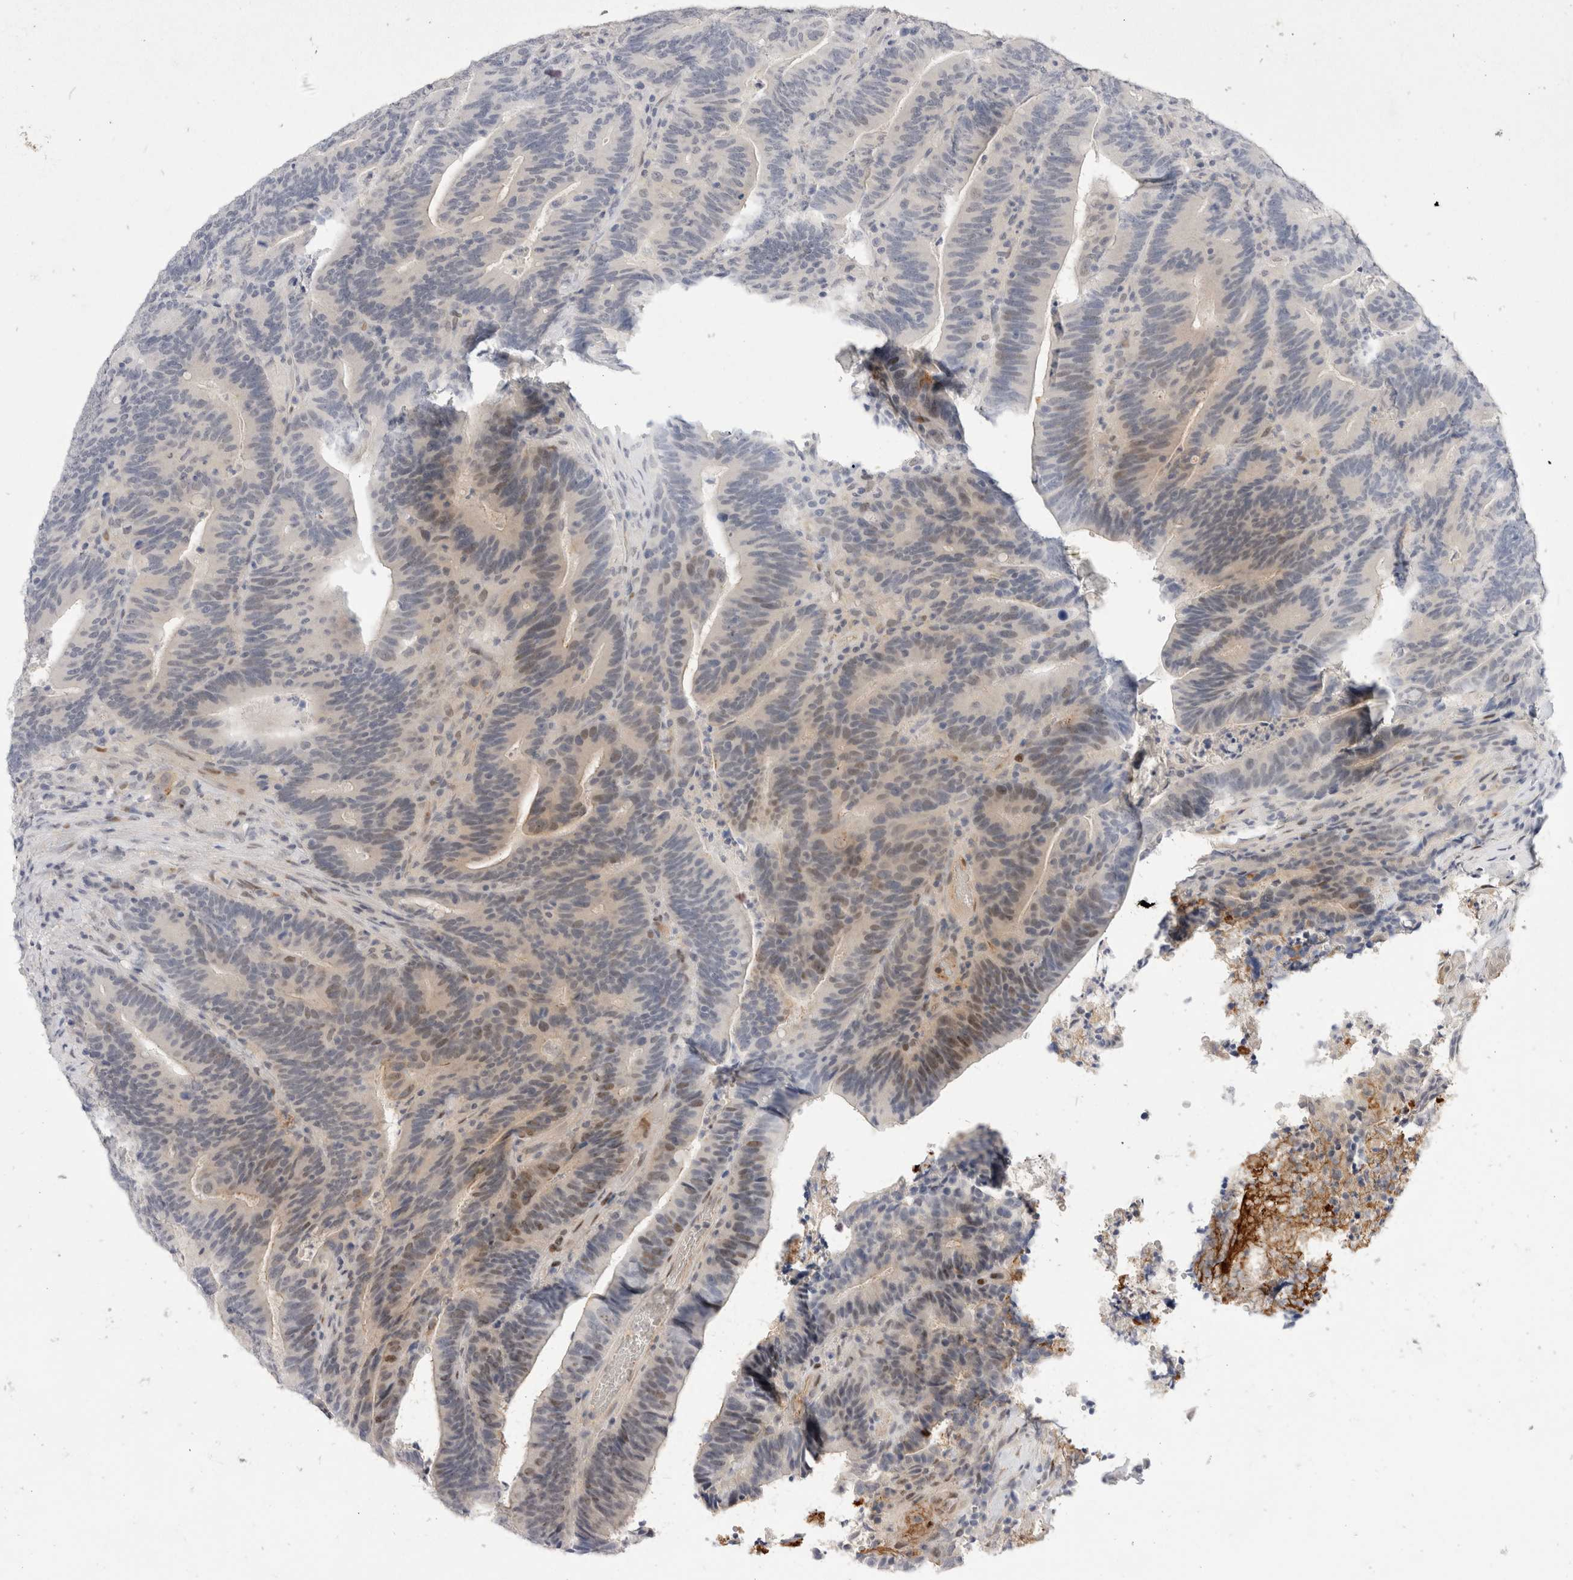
{"staining": {"intensity": "weak", "quantity": "<25%", "location": "nuclear"}, "tissue": "colorectal cancer", "cell_type": "Tumor cells", "image_type": "cancer", "snomed": [{"axis": "morphology", "description": "Adenocarcinoma, NOS"}, {"axis": "topography", "description": "Colon"}], "caption": "This micrograph is of adenocarcinoma (colorectal) stained with immunohistochemistry to label a protein in brown with the nuclei are counter-stained blue. There is no positivity in tumor cells.", "gene": "TOM1L2", "patient": {"sex": "female", "age": 66}}